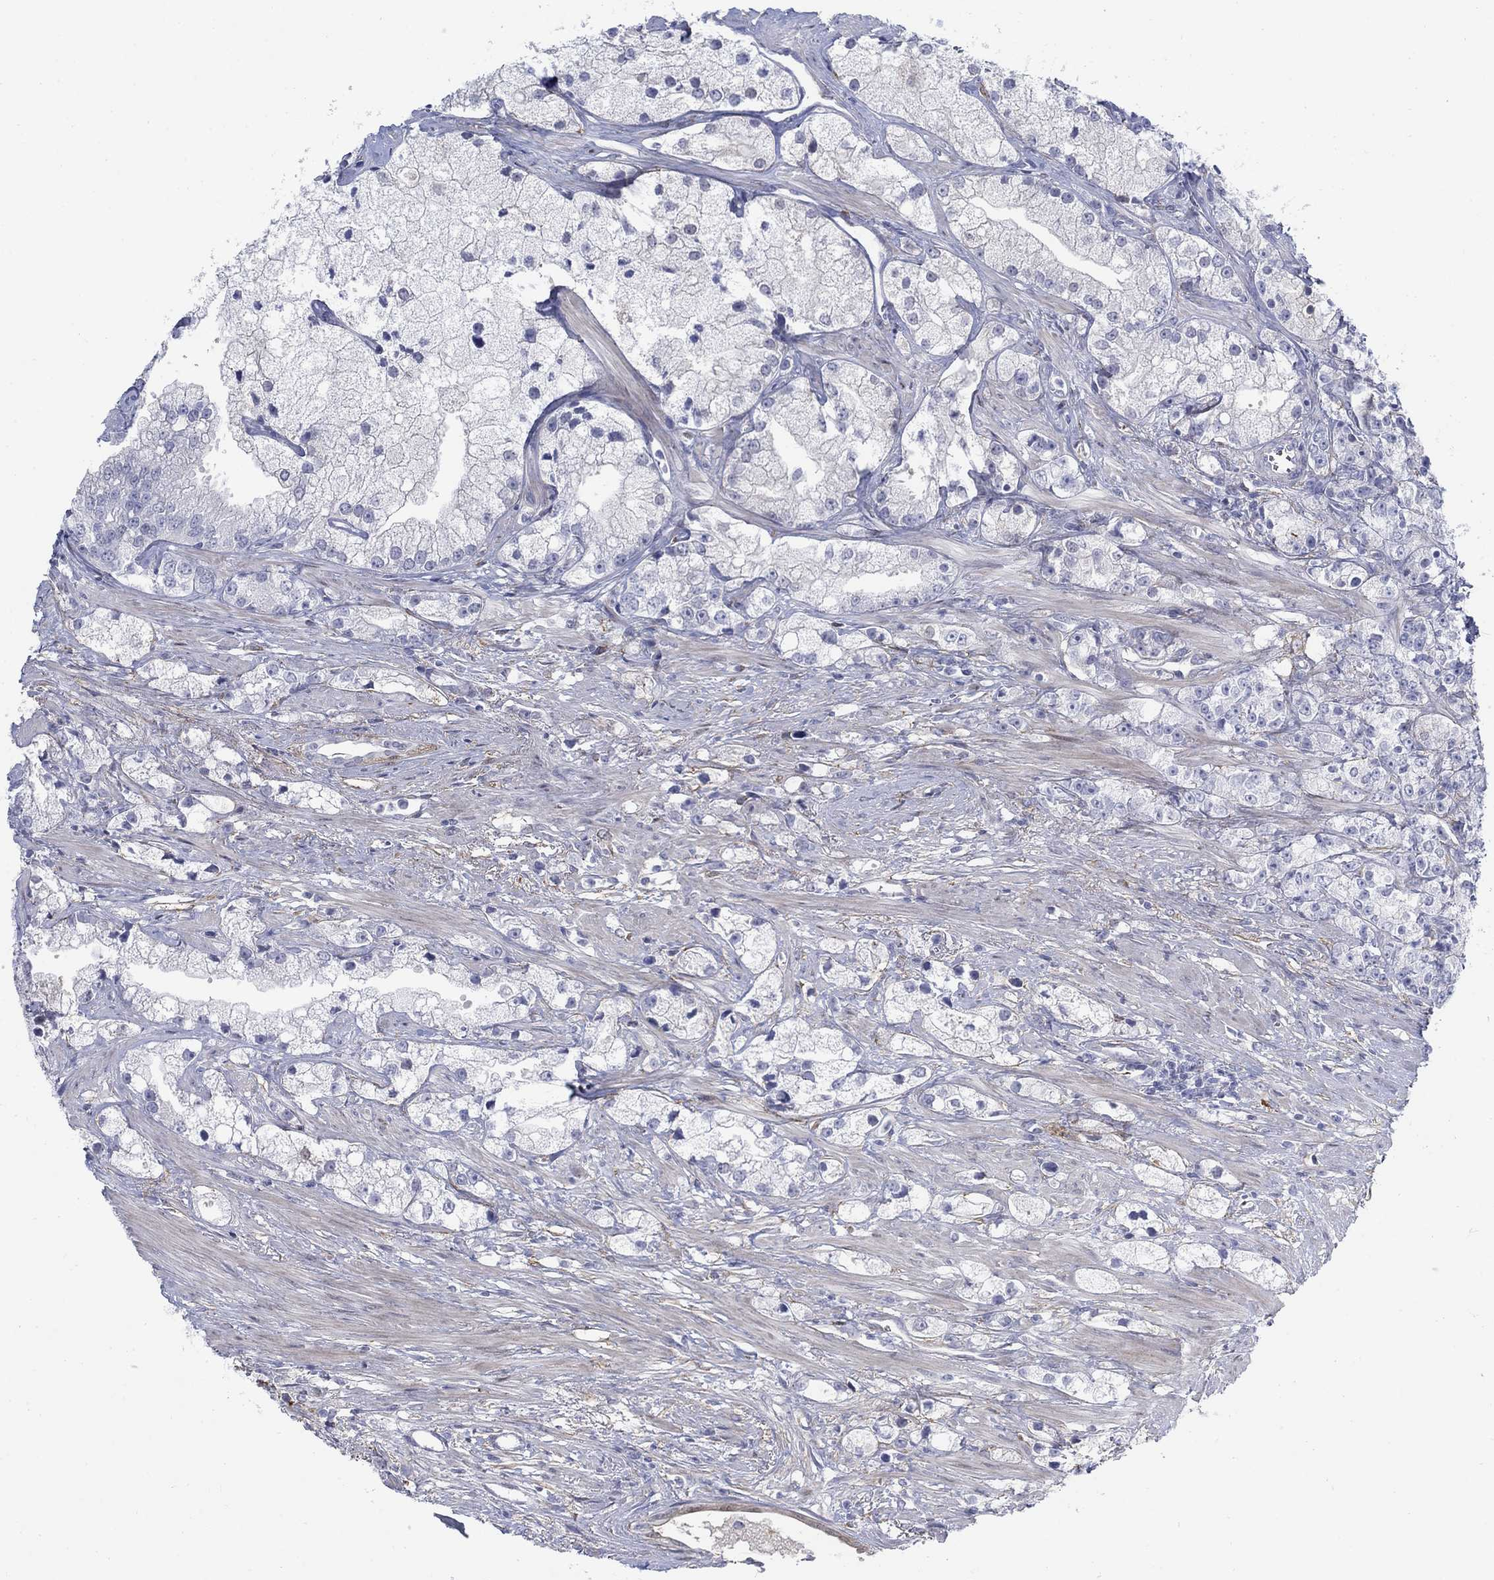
{"staining": {"intensity": "negative", "quantity": "none", "location": "none"}, "tissue": "prostate cancer", "cell_type": "Tumor cells", "image_type": "cancer", "snomed": [{"axis": "morphology", "description": "Adenocarcinoma, NOS"}, {"axis": "topography", "description": "Prostate and seminal vesicle, NOS"}, {"axis": "topography", "description": "Prostate"}], "caption": "Tumor cells show no significant expression in prostate cancer.", "gene": "MYO3A", "patient": {"sex": "male", "age": 79}}